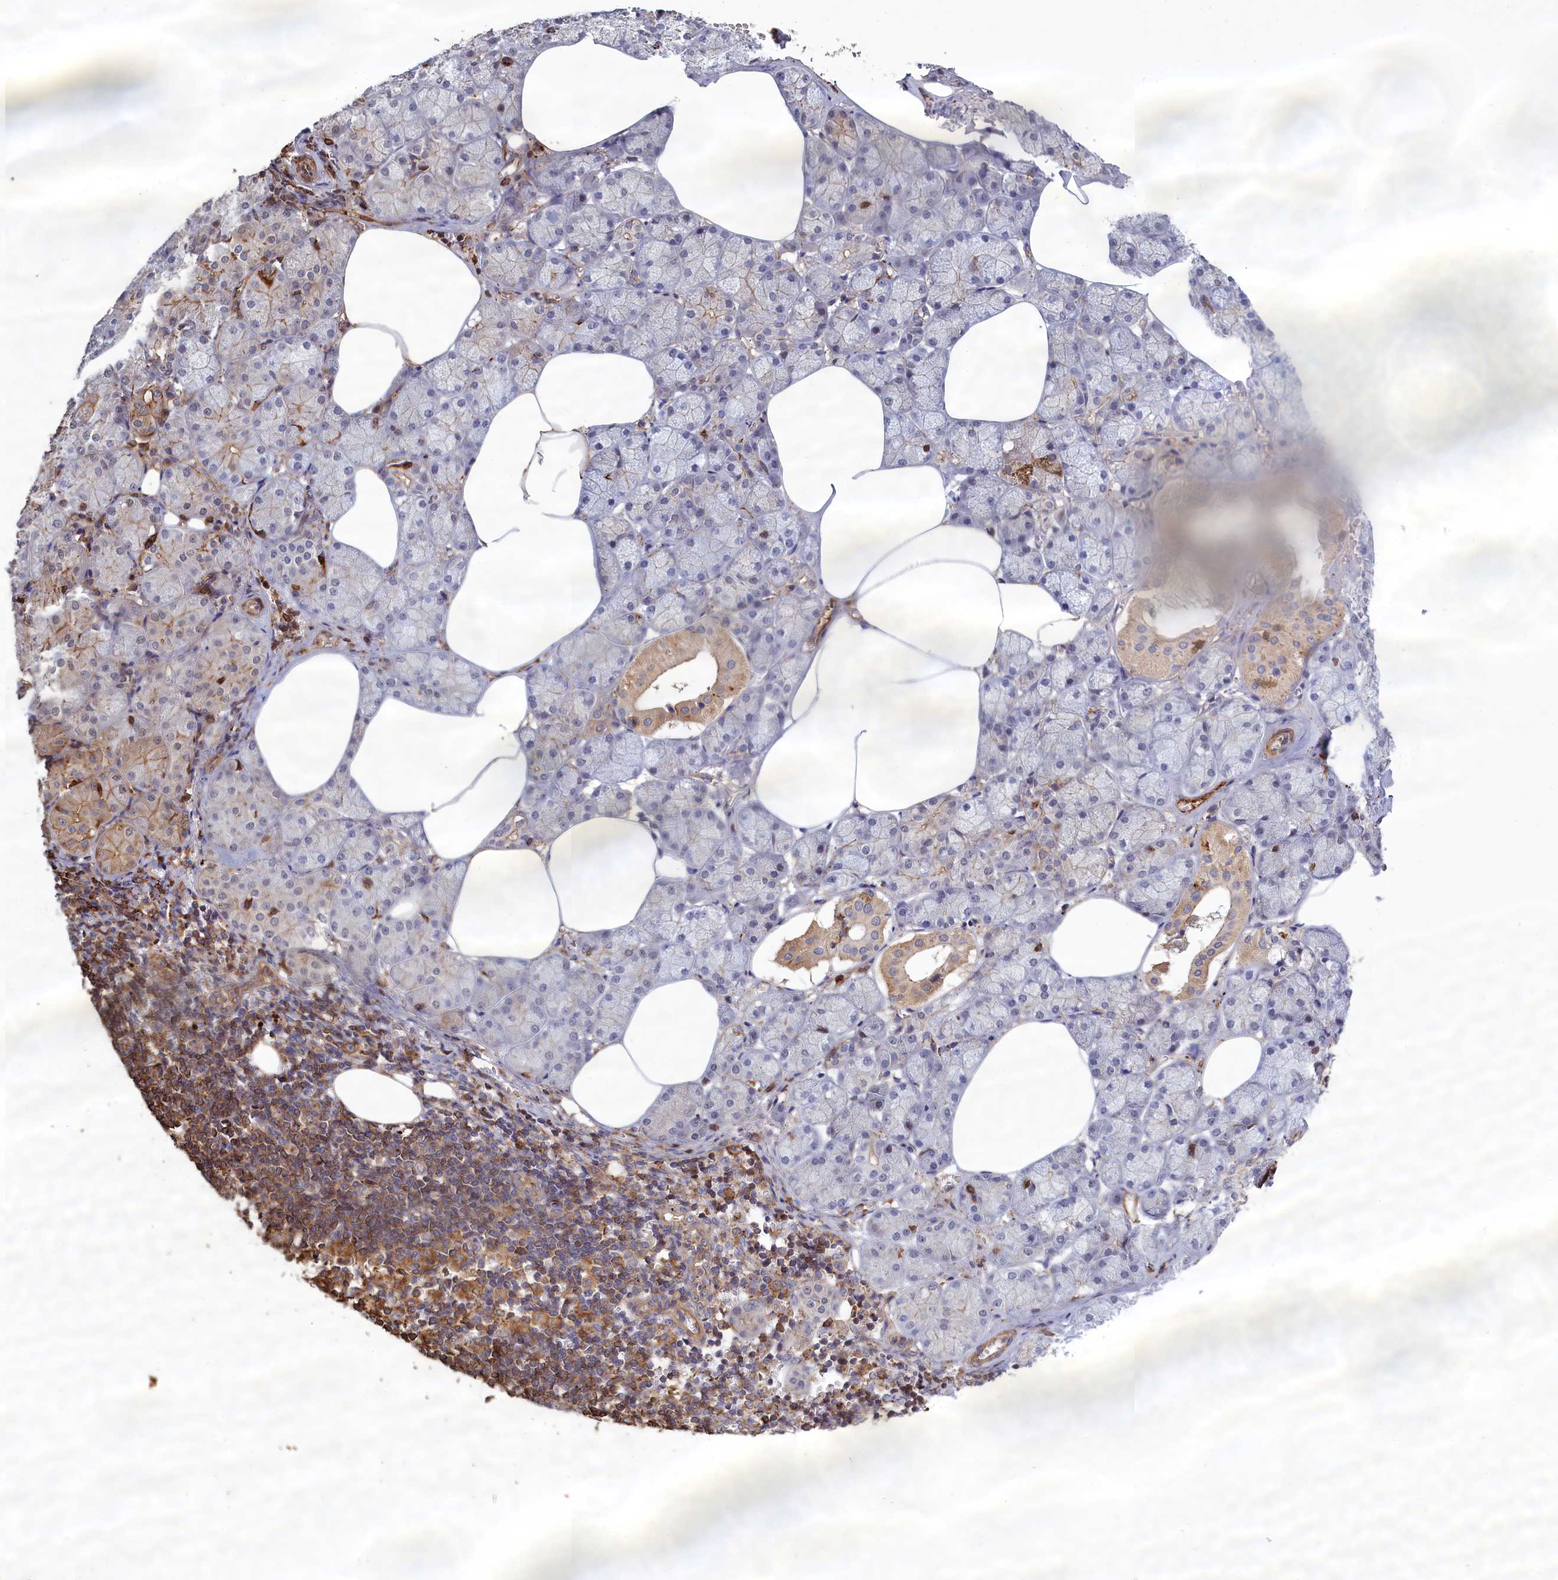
{"staining": {"intensity": "moderate", "quantity": "<25%", "location": "cytoplasmic/membranous"}, "tissue": "salivary gland", "cell_type": "Glandular cells", "image_type": "normal", "snomed": [{"axis": "morphology", "description": "Normal tissue, NOS"}, {"axis": "topography", "description": "Salivary gland"}], "caption": "Immunohistochemical staining of normal salivary gland displays low levels of moderate cytoplasmic/membranous positivity in approximately <25% of glandular cells. (DAB = brown stain, brightfield microscopy at high magnification).", "gene": "ANKRD27", "patient": {"sex": "male", "age": 62}}